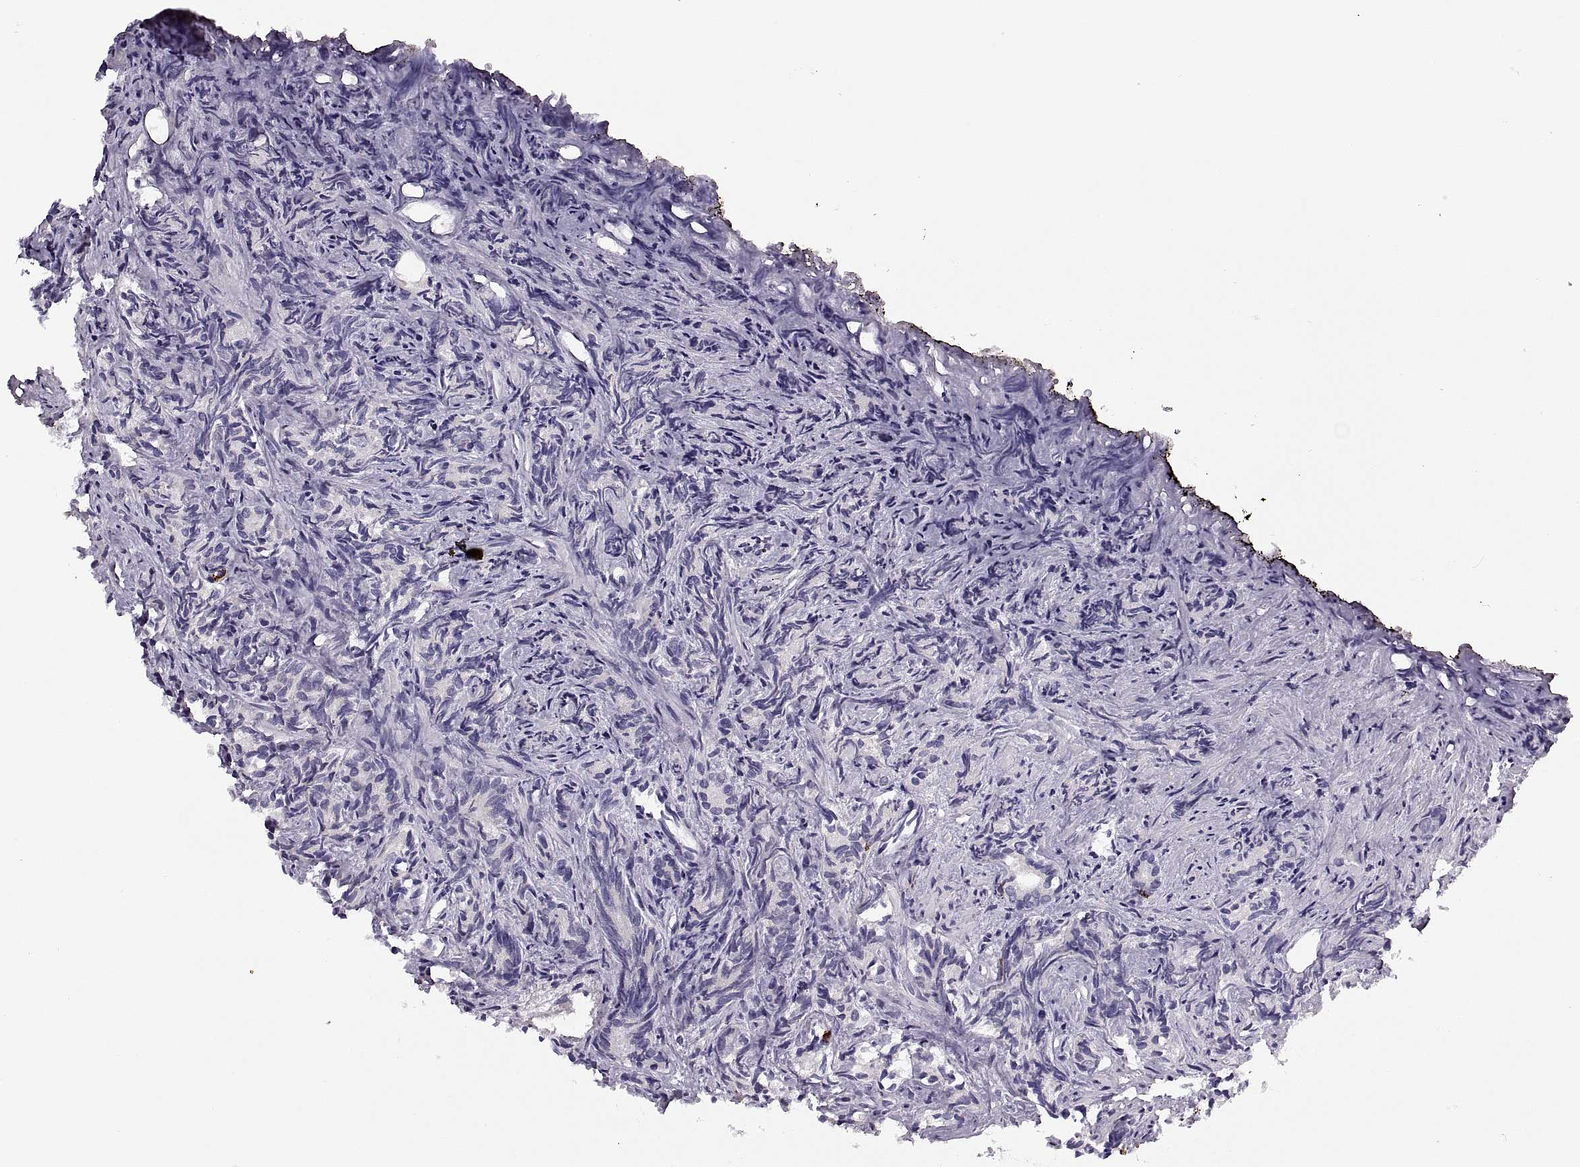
{"staining": {"intensity": "negative", "quantity": "none", "location": "none"}, "tissue": "prostate cancer", "cell_type": "Tumor cells", "image_type": "cancer", "snomed": [{"axis": "morphology", "description": "Adenocarcinoma, High grade"}, {"axis": "topography", "description": "Prostate"}], "caption": "The photomicrograph demonstrates no staining of tumor cells in prostate cancer. Nuclei are stained in blue.", "gene": "MAGEB1", "patient": {"sex": "male", "age": 84}}